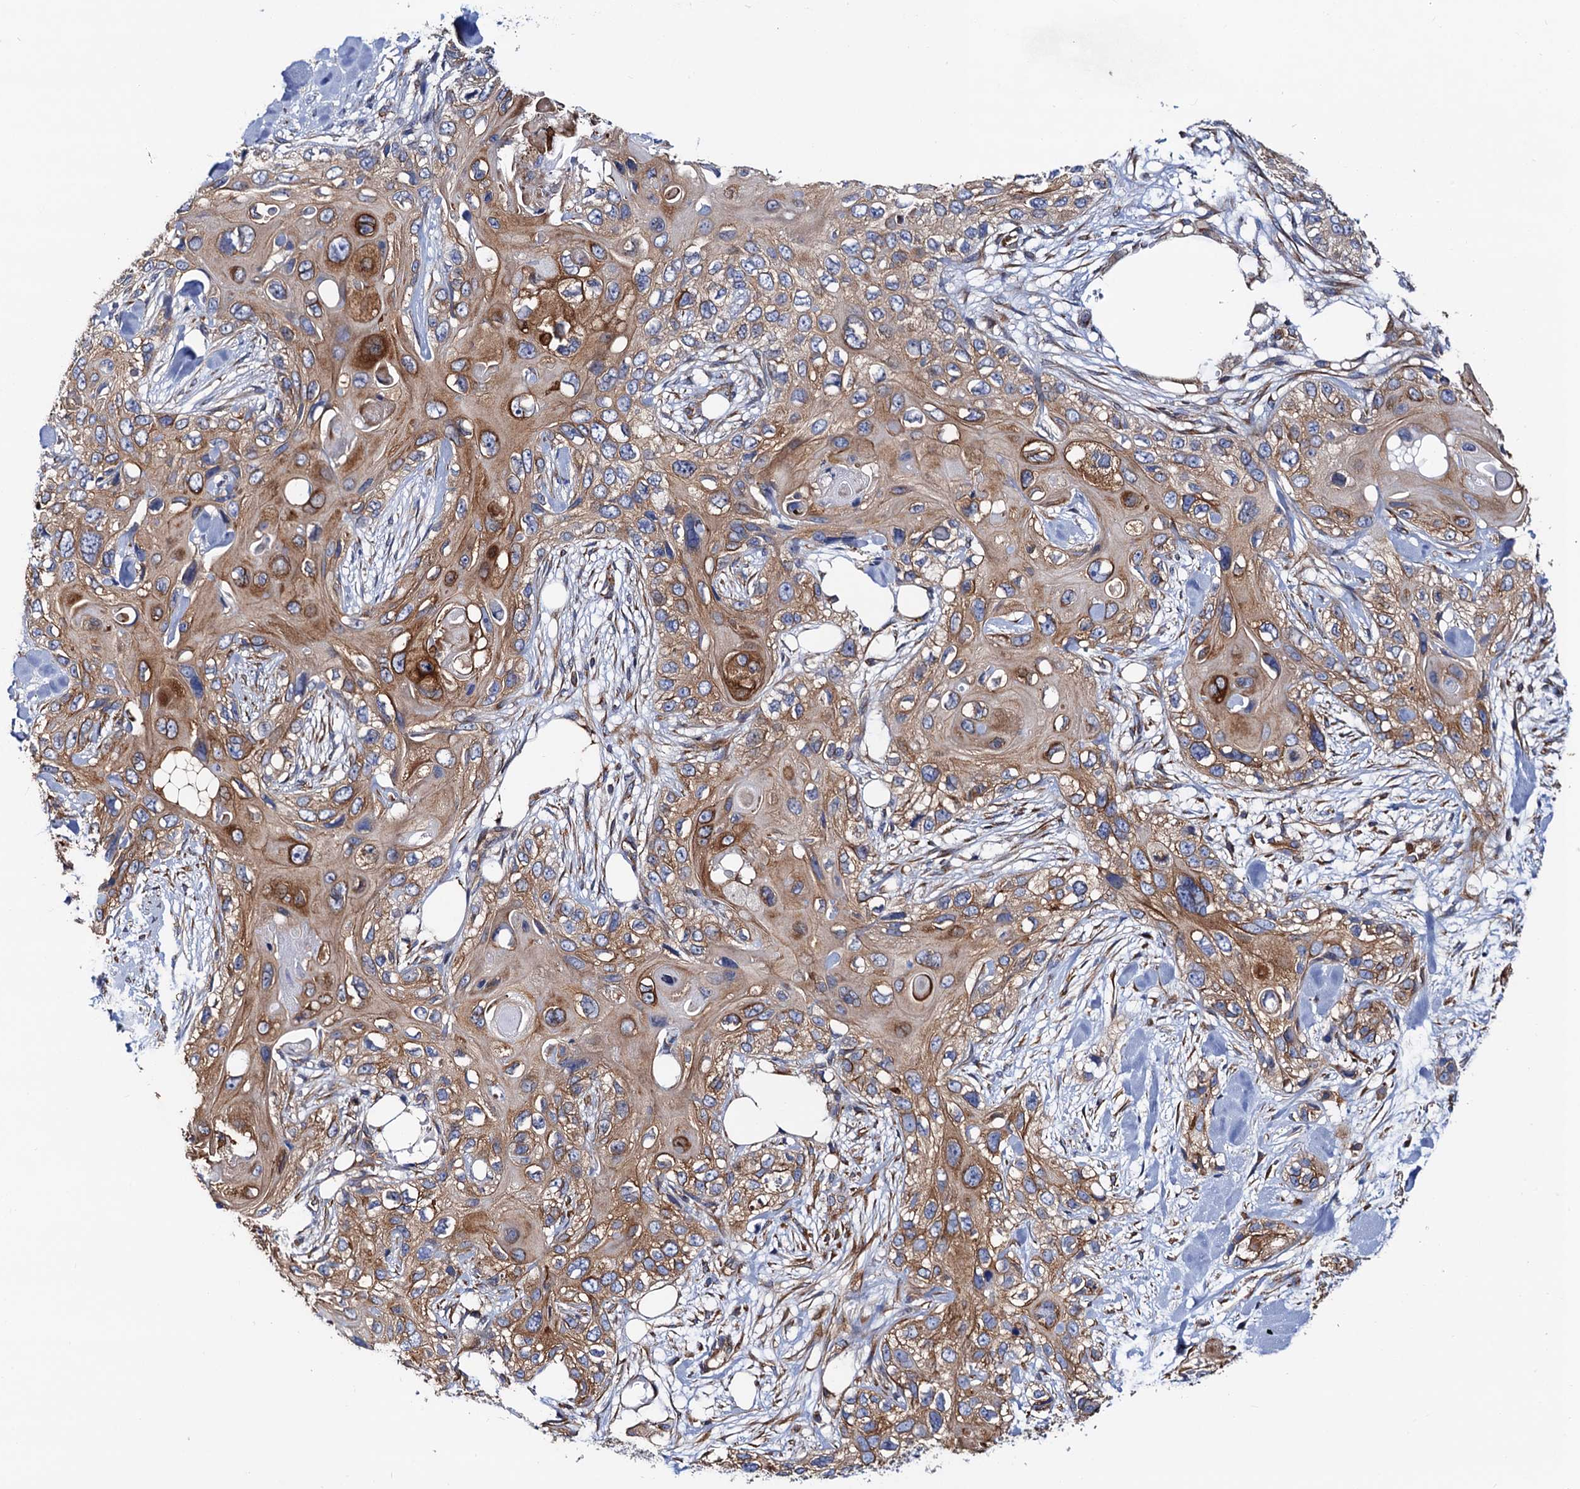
{"staining": {"intensity": "strong", "quantity": "<25%", "location": "cytoplasmic/membranous"}, "tissue": "skin cancer", "cell_type": "Tumor cells", "image_type": "cancer", "snomed": [{"axis": "morphology", "description": "Normal tissue, NOS"}, {"axis": "morphology", "description": "Squamous cell carcinoma, NOS"}, {"axis": "topography", "description": "Skin"}], "caption": "High-power microscopy captured an immunohistochemistry photomicrograph of skin cancer (squamous cell carcinoma), revealing strong cytoplasmic/membranous positivity in about <25% of tumor cells. (DAB (3,3'-diaminobenzidine) IHC, brown staining for protein, blue staining for nuclei).", "gene": "ZDHHC18", "patient": {"sex": "male", "age": 72}}